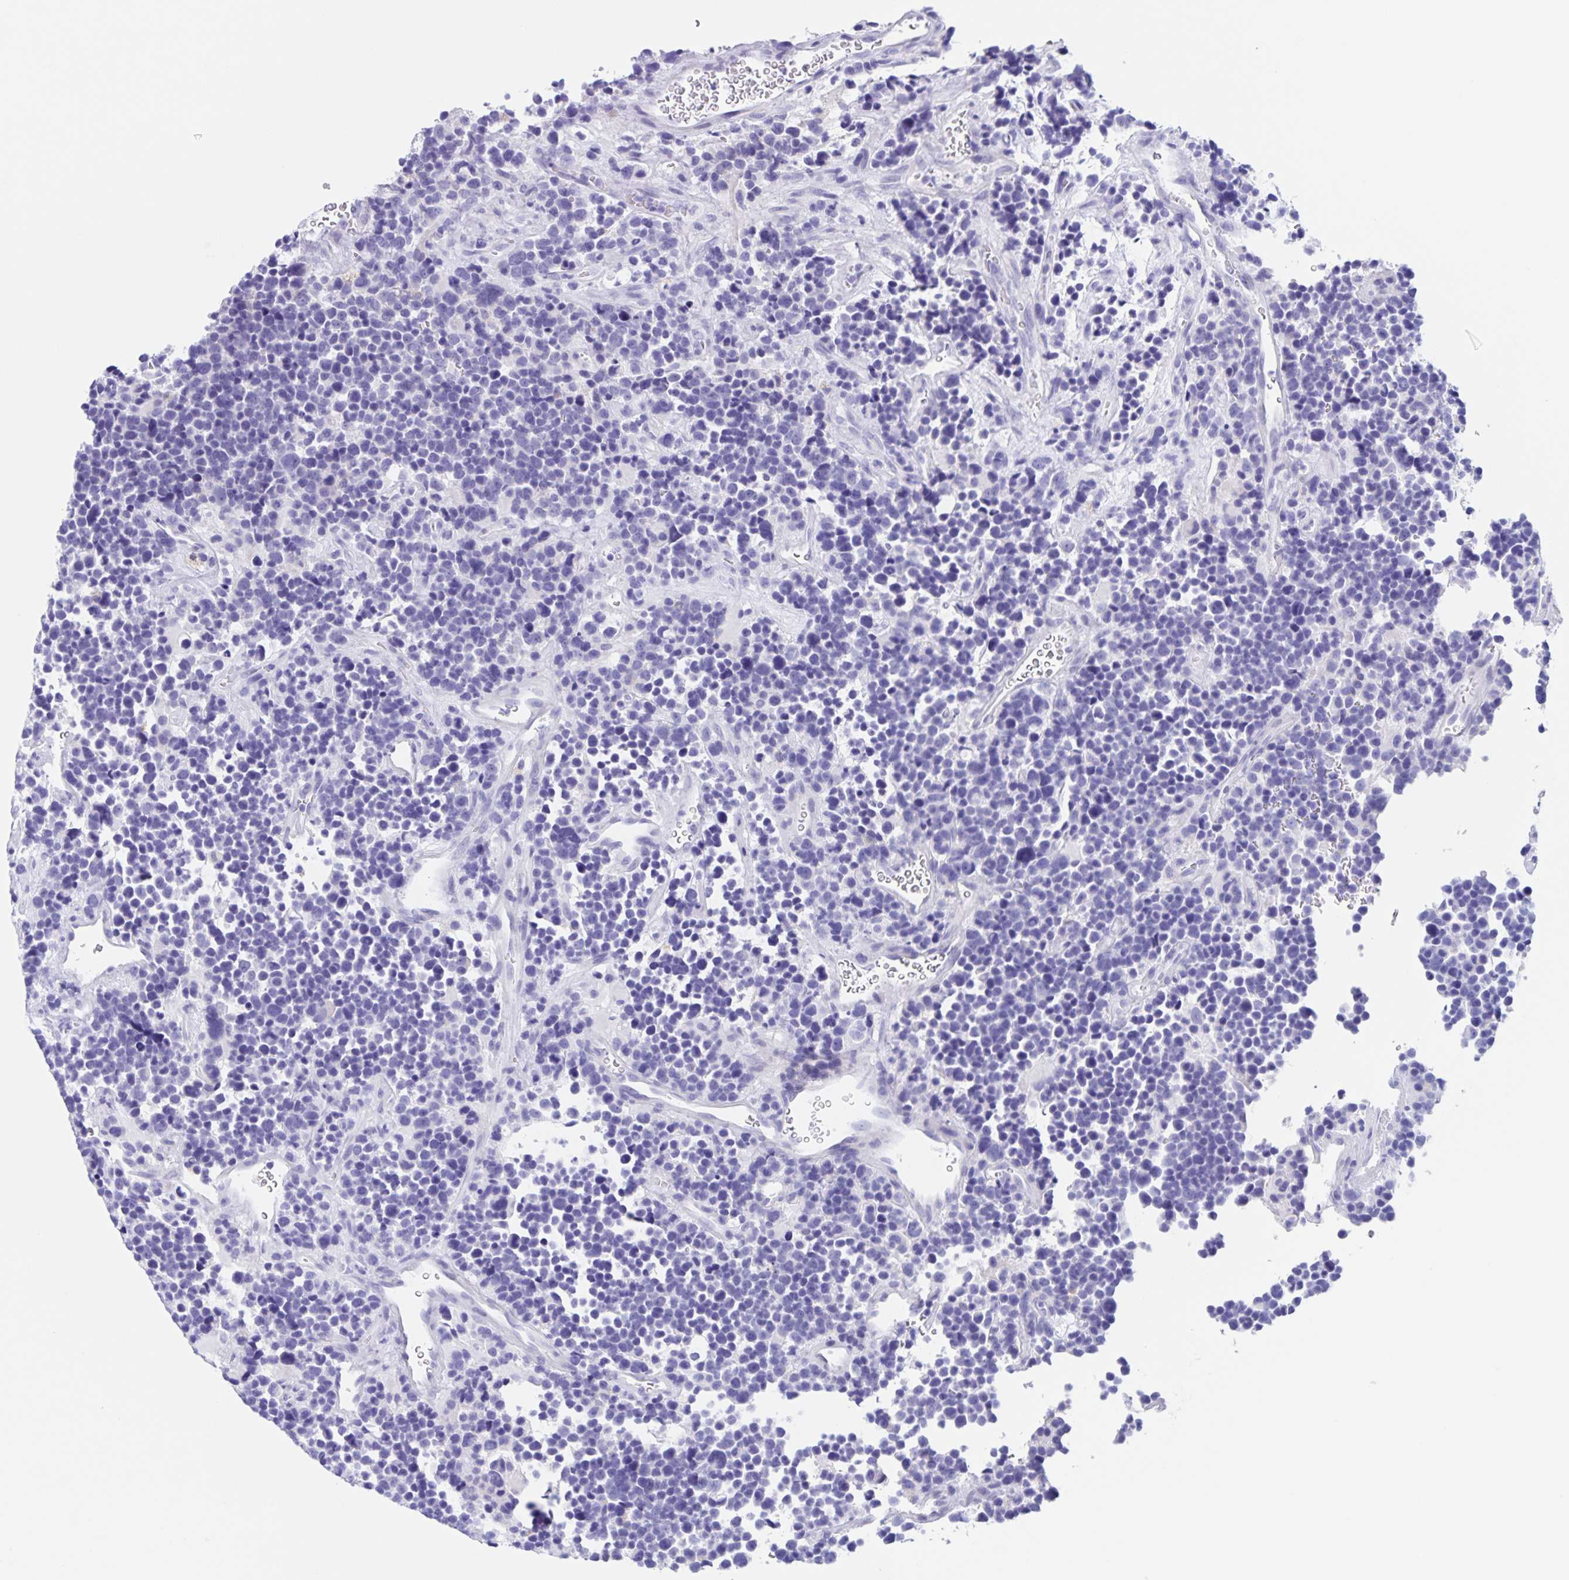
{"staining": {"intensity": "negative", "quantity": "none", "location": "none"}, "tissue": "glioma", "cell_type": "Tumor cells", "image_type": "cancer", "snomed": [{"axis": "morphology", "description": "Glioma, malignant, High grade"}, {"axis": "topography", "description": "Brain"}], "caption": "IHC of human glioma reveals no expression in tumor cells. (DAB IHC with hematoxylin counter stain).", "gene": "TGIF2LX", "patient": {"sex": "male", "age": 33}}